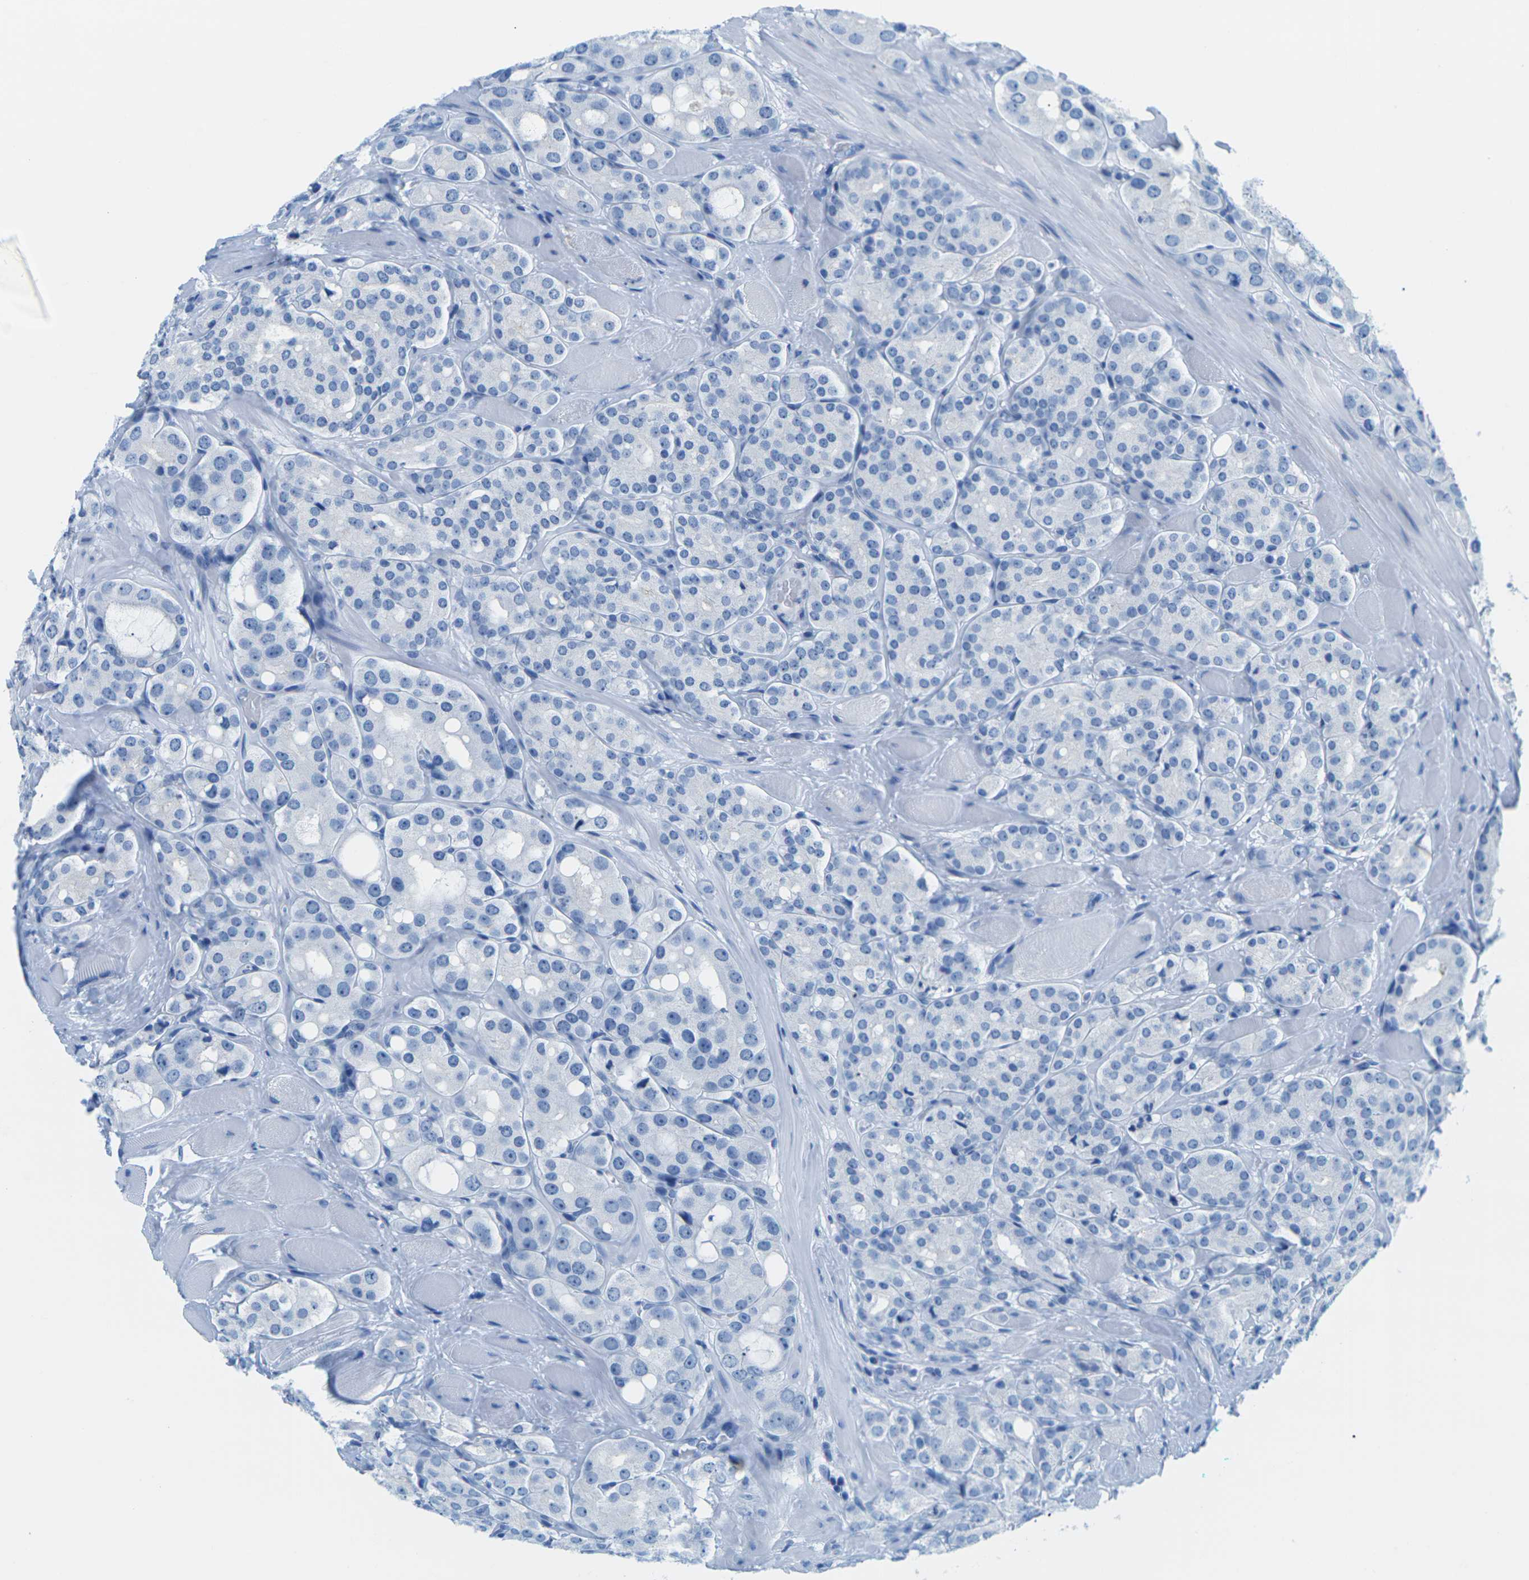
{"staining": {"intensity": "negative", "quantity": "none", "location": "none"}, "tissue": "prostate cancer", "cell_type": "Tumor cells", "image_type": "cancer", "snomed": [{"axis": "morphology", "description": "Adenocarcinoma, High grade"}, {"axis": "topography", "description": "Prostate"}], "caption": "There is no significant expression in tumor cells of adenocarcinoma (high-grade) (prostate).", "gene": "SLC12A1", "patient": {"sex": "male", "age": 65}}